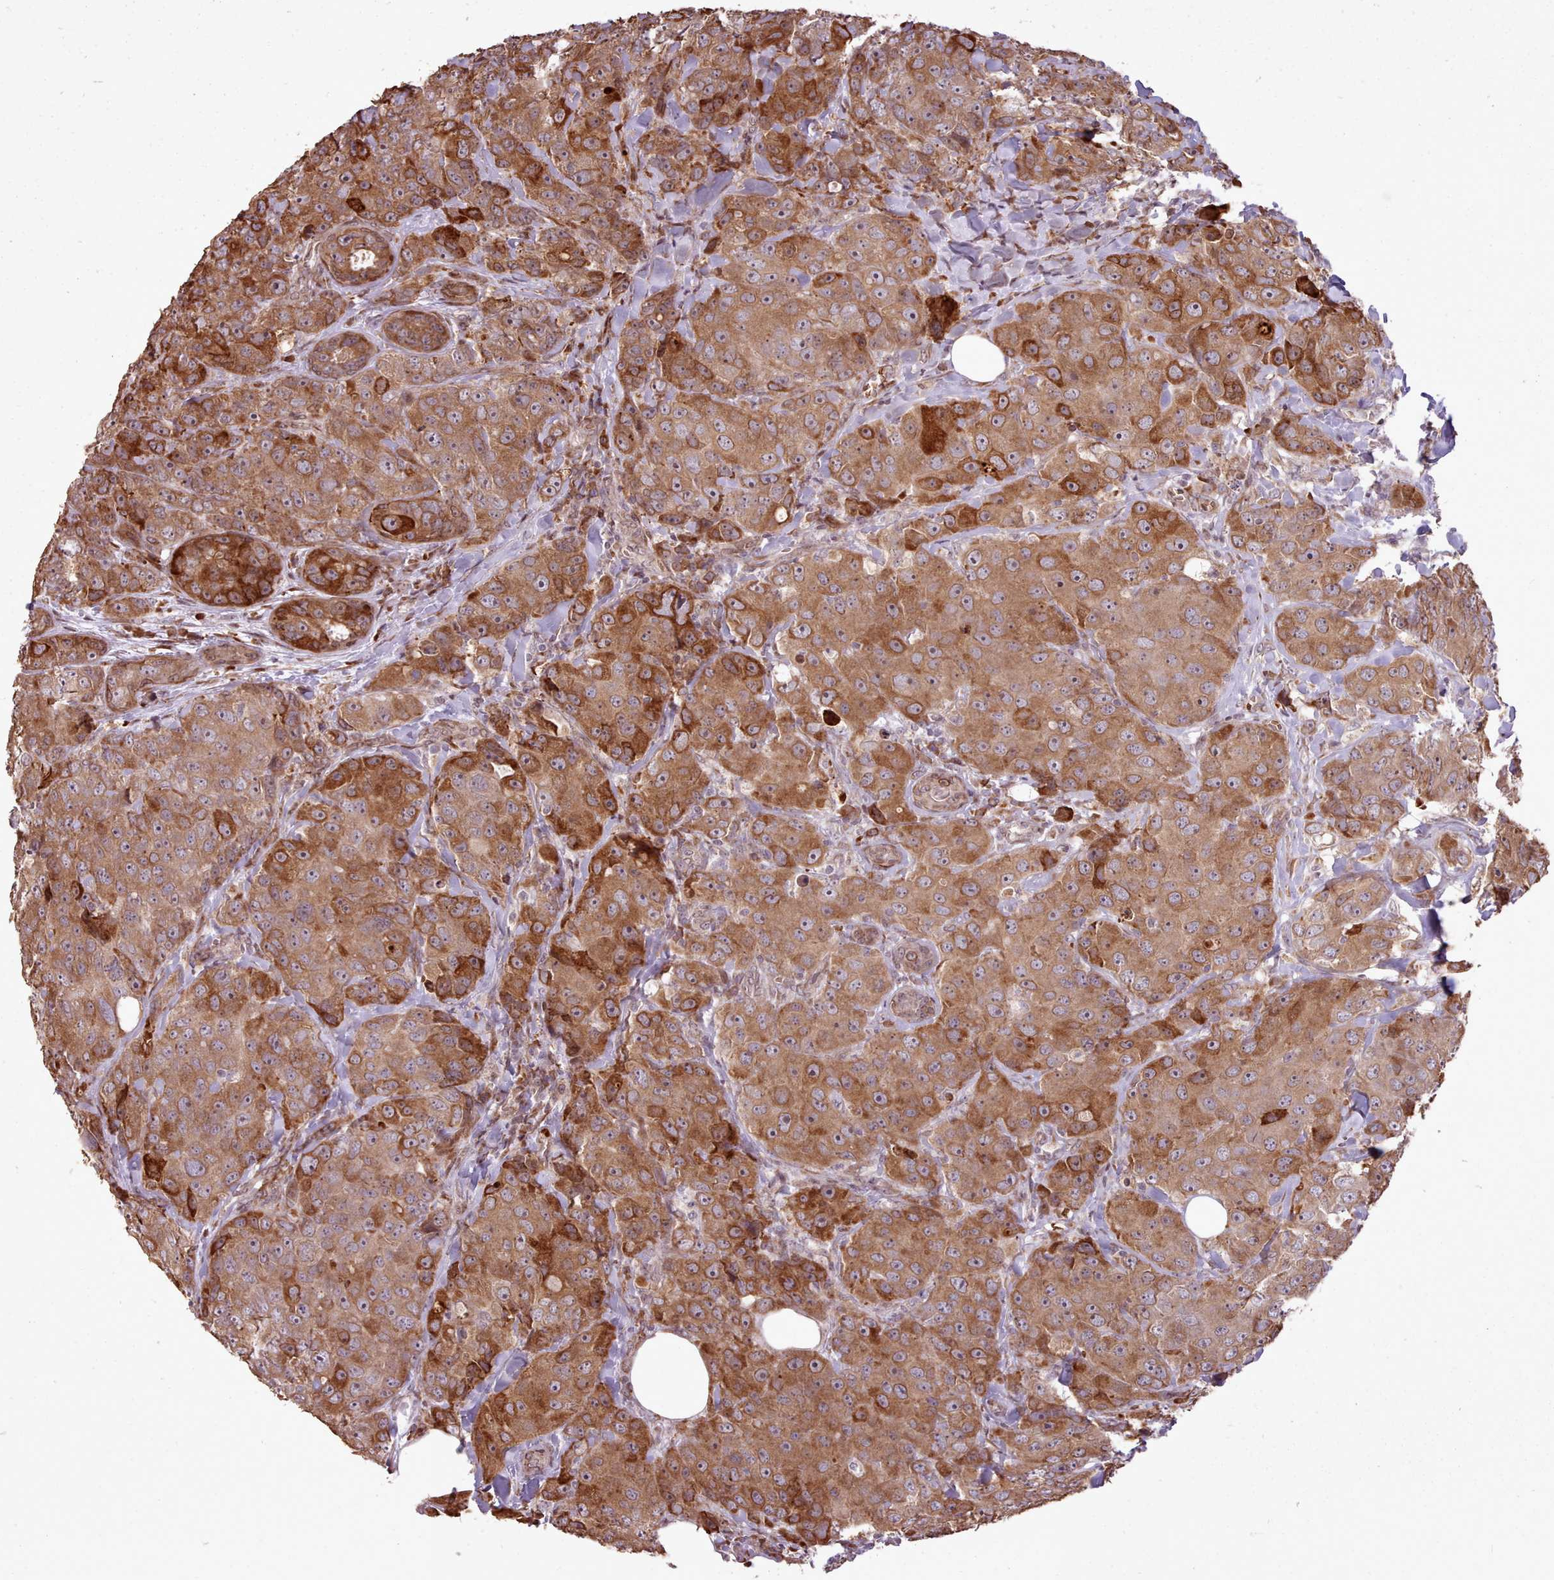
{"staining": {"intensity": "strong", "quantity": ">75%", "location": "cytoplasmic/membranous"}, "tissue": "breast cancer", "cell_type": "Tumor cells", "image_type": "cancer", "snomed": [{"axis": "morphology", "description": "Duct carcinoma"}, {"axis": "topography", "description": "Breast"}], "caption": "Strong cytoplasmic/membranous positivity is identified in about >75% of tumor cells in breast infiltrating ductal carcinoma. (DAB (3,3'-diaminobenzidine) IHC with brightfield microscopy, high magnification).", "gene": "CABP1", "patient": {"sex": "female", "age": 43}}